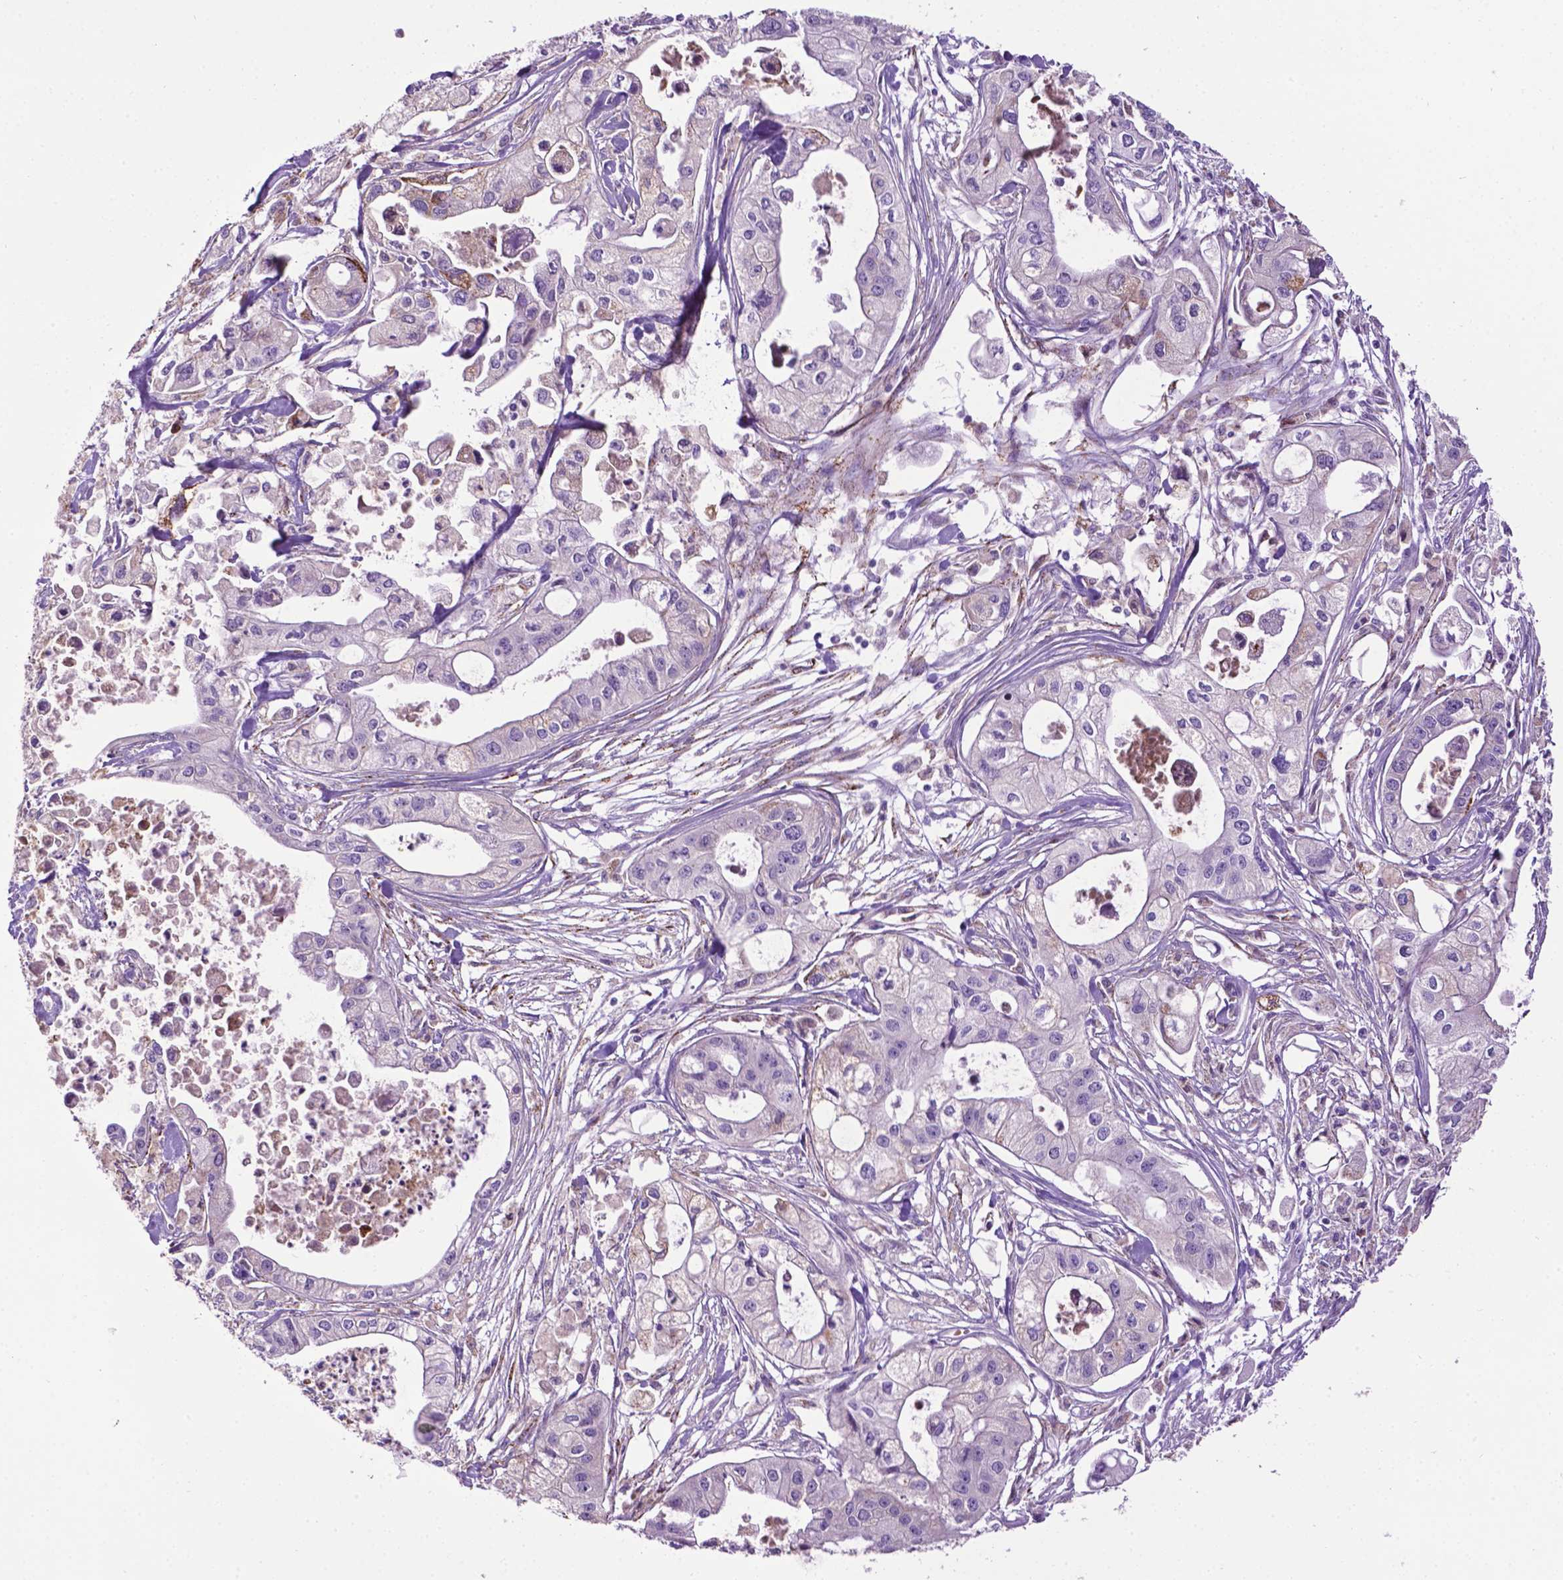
{"staining": {"intensity": "negative", "quantity": "none", "location": "none"}, "tissue": "pancreatic cancer", "cell_type": "Tumor cells", "image_type": "cancer", "snomed": [{"axis": "morphology", "description": "Adenocarcinoma, NOS"}, {"axis": "topography", "description": "Pancreas"}], "caption": "Tumor cells show no significant staining in pancreatic cancer.", "gene": "TMEM132E", "patient": {"sex": "male", "age": 70}}